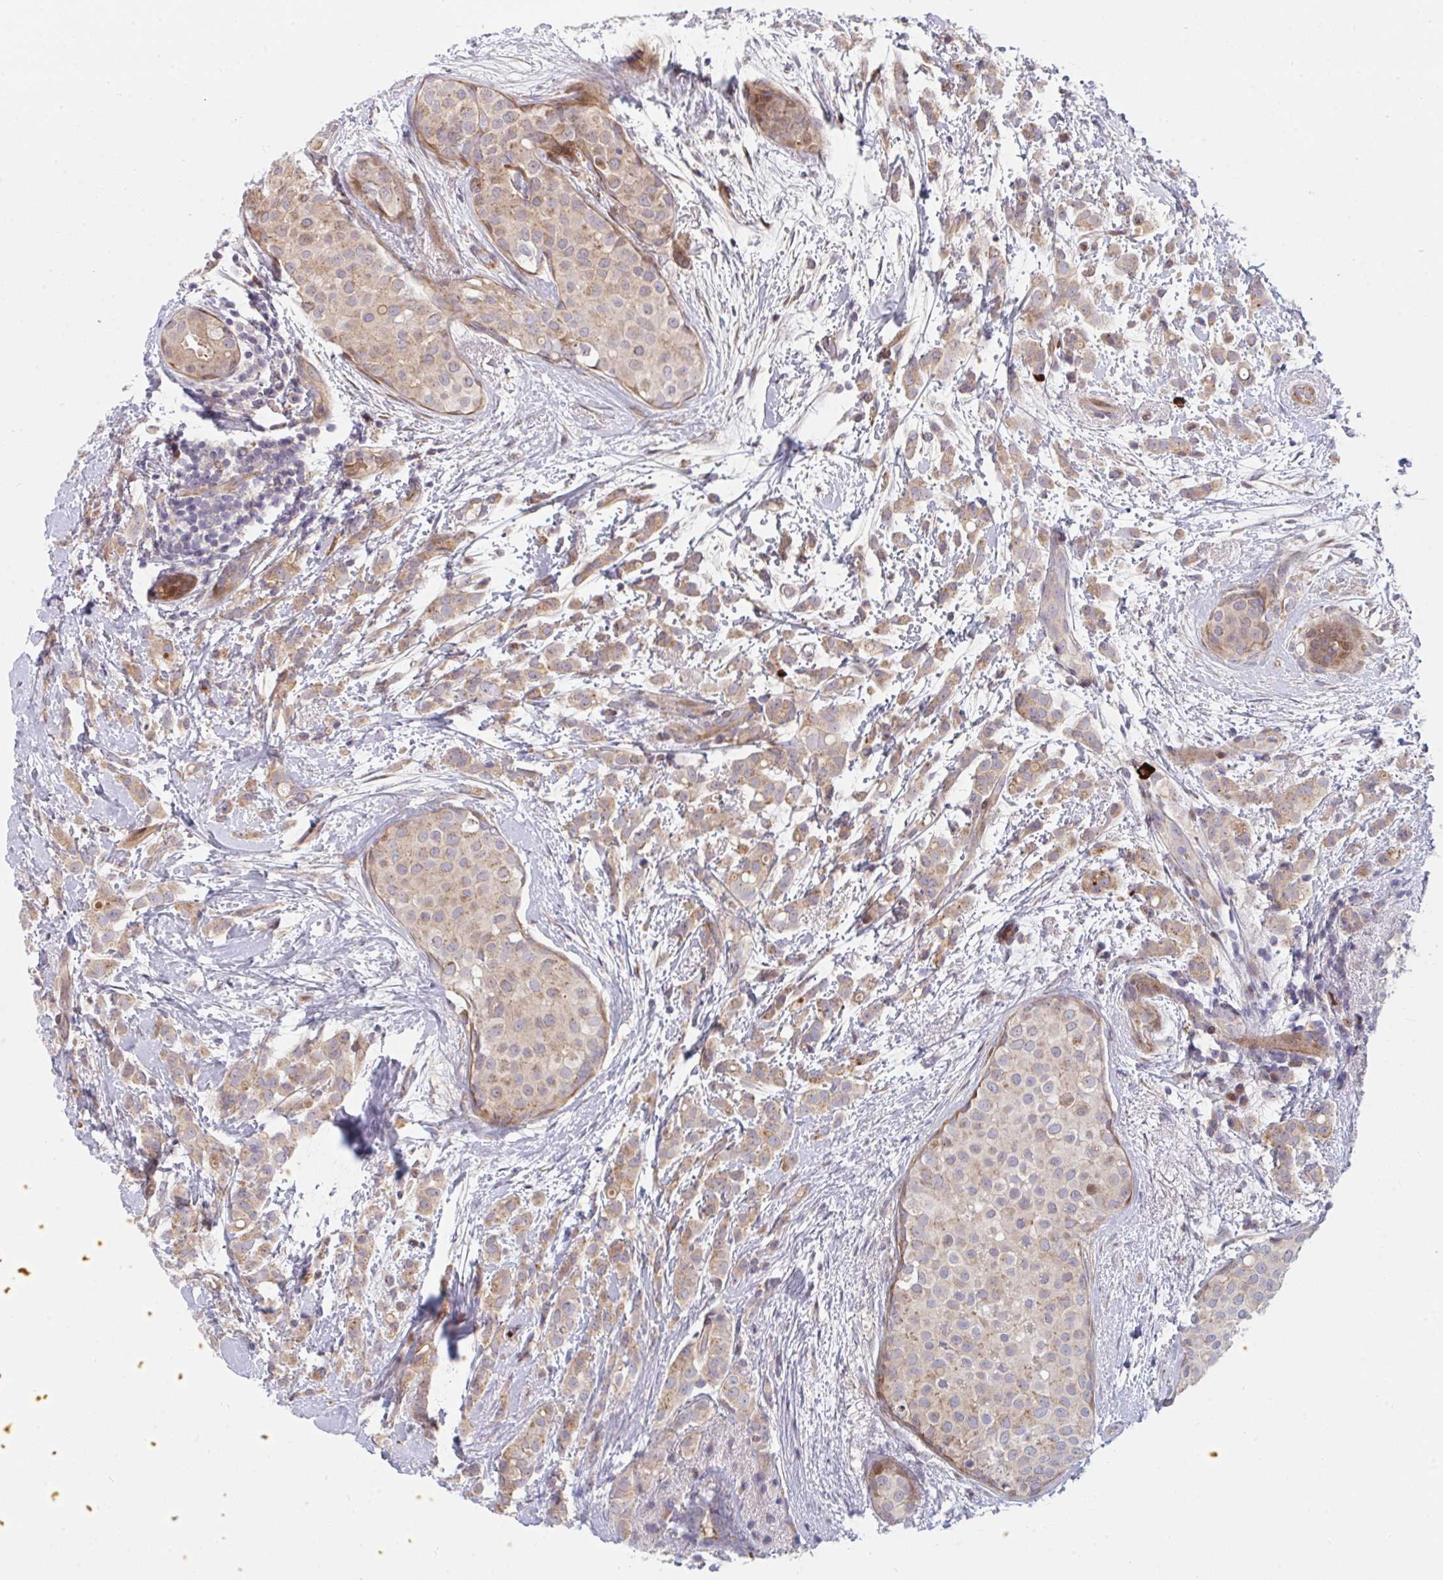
{"staining": {"intensity": "weak", "quantity": ">75%", "location": "cytoplasmic/membranous"}, "tissue": "breast cancer", "cell_type": "Tumor cells", "image_type": "cancer", "snomed": [{"axis": "morphology", "description": "Lobular carcinoma"}, {"axis": "topography", "description": "Breast"}], "caption": "High-magnification brightfield microscopy of lobular carcinoma (breast) stained with DAB (3,3'-diaminobenzidine) (brown) and counterstained with hematoxylin (blue). tumor cells exhibit weak cytoplasmic/membranous staining is appreciated in approximately>75% of cells.", "gene": "TNFSF4", "patient": {"sex": "female", "age": 68}}